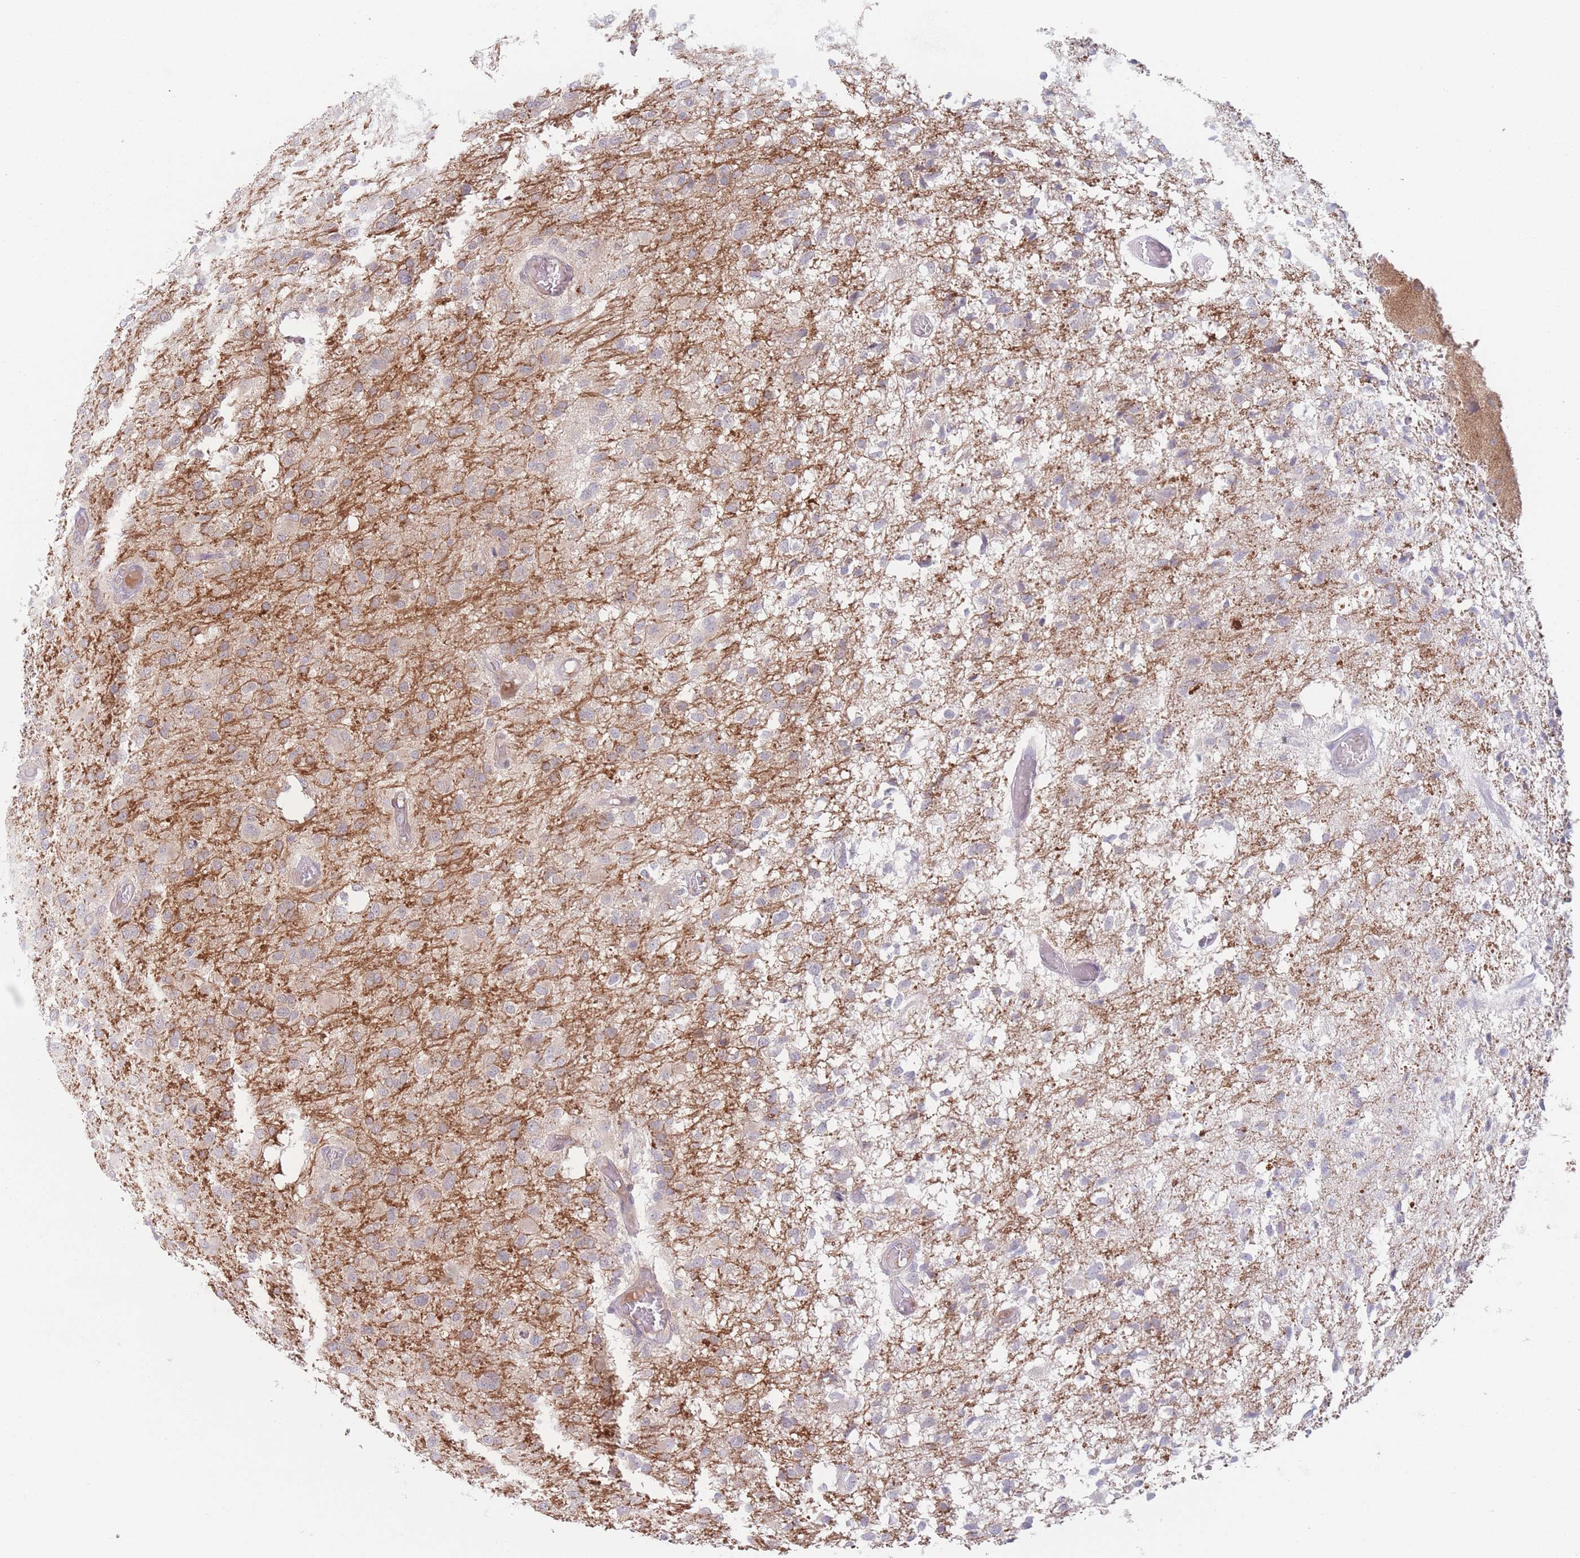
{"staining": {"intensity": "negative", "quantity": "none", "location": "none"}, "tissue": "glioma", "cell_type": "Tumor cells", "image_type": "cancer", "snomed": [{"axis": "morphology", "description": "Glioma, malignant, High grade"}, {"axis": "topography", "description": "Brain"}], "caption": "DAB immunohistochemical staining of malignant glioma (high-grade) demonstrates no significant positivity in tumor cells. Nuclei are stained in blue.", "gene": "PPM1A", "patient": {"sex": "female", "age": 74}}